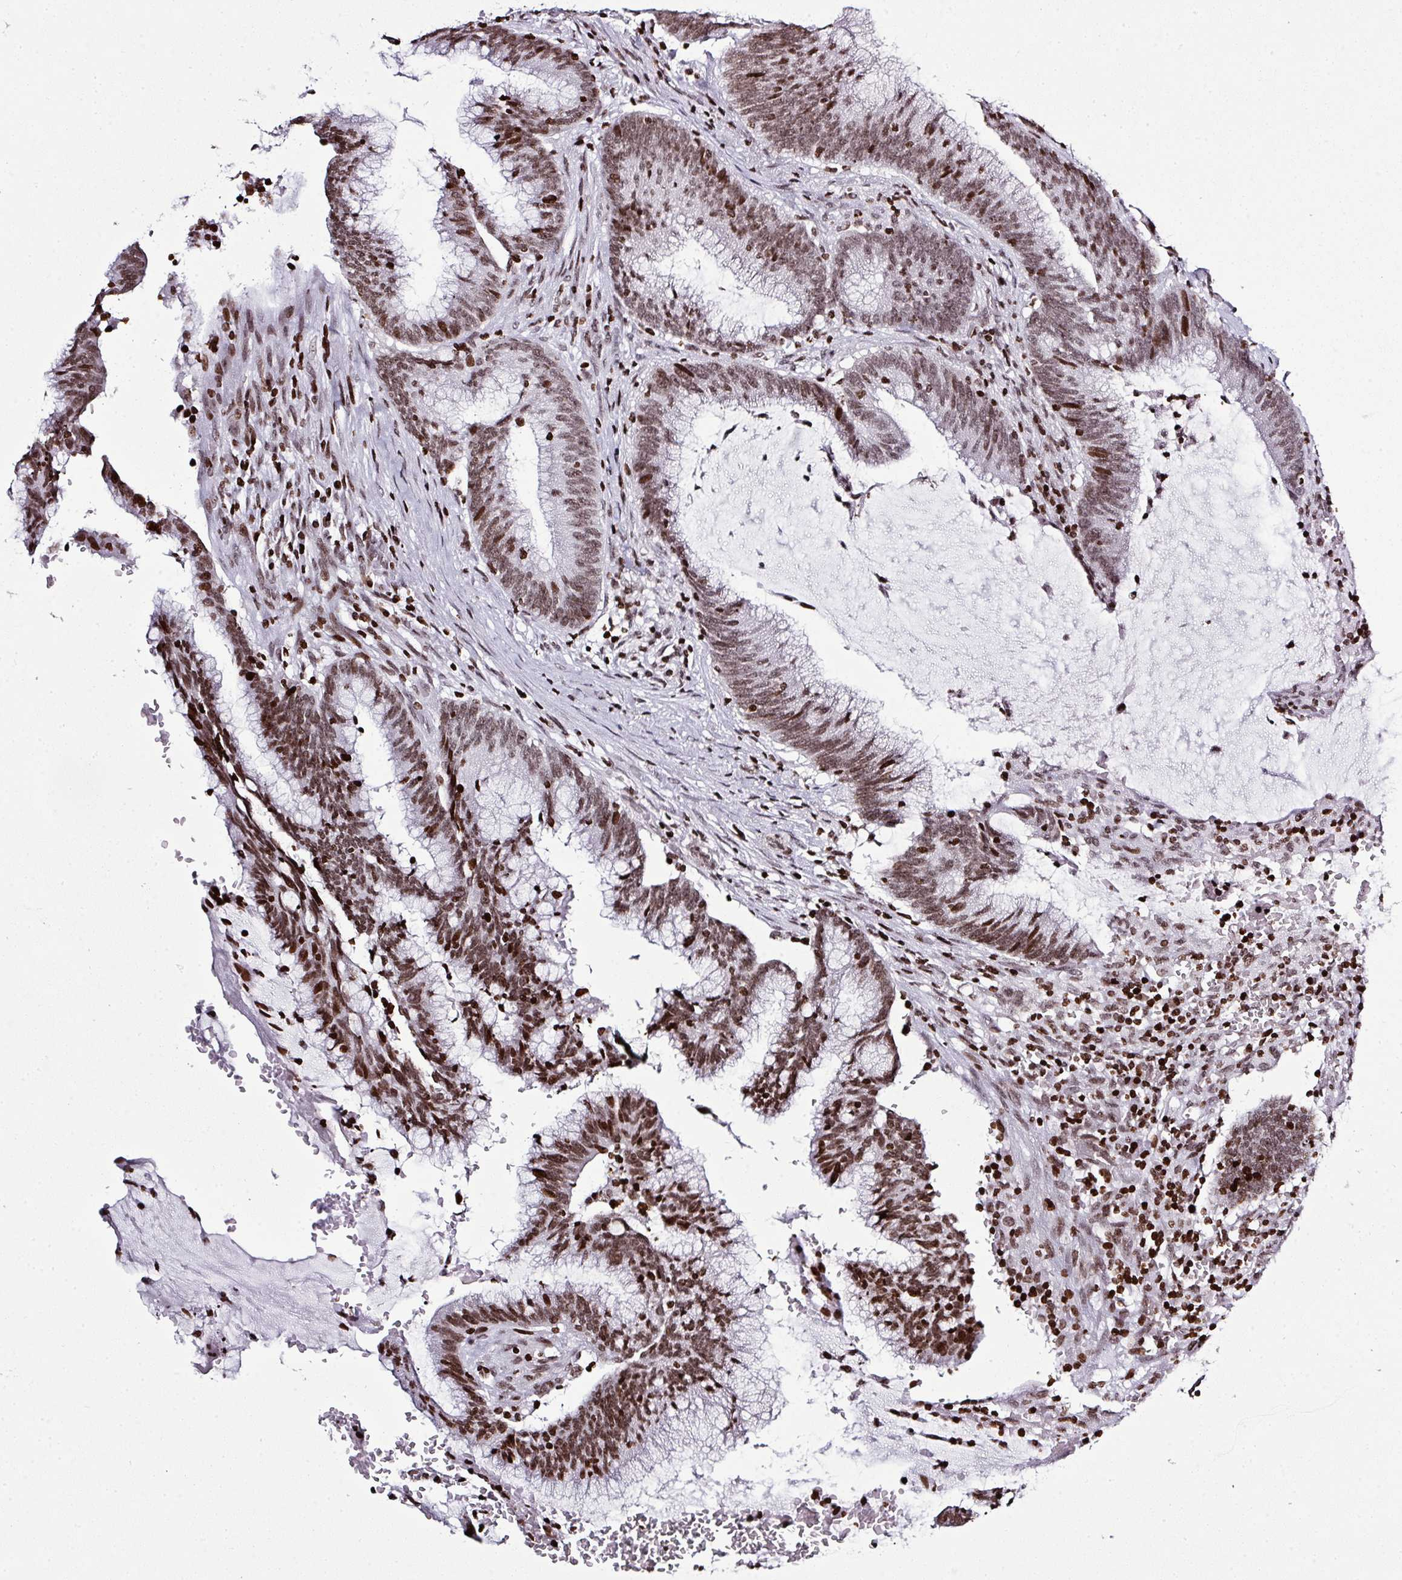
{"staining": {"intensity": "moderate", "quantity": ">75%", "location": "nuclear"}, "tissue": "colorectal cancer", "cell_type": "Tumor cells", "image_type": "cancer", "snomed": [{"axis": "morphology", "description": "Adenocarcinoma, NOS"}, {"axis": "topography", "description": "Rectum"}], "caption": "Immunohistochemical staining of colorectal cancer reveals medium levels of moderate nuclear protein positivity in approximately >75% of tumor cells. Using DAB (brown) and hematoxylin (blue) stains, captured at high magnification using brightfield microscopy.", "gene": "RASL11A", "patient": {"sex": "female", "age": 77}}